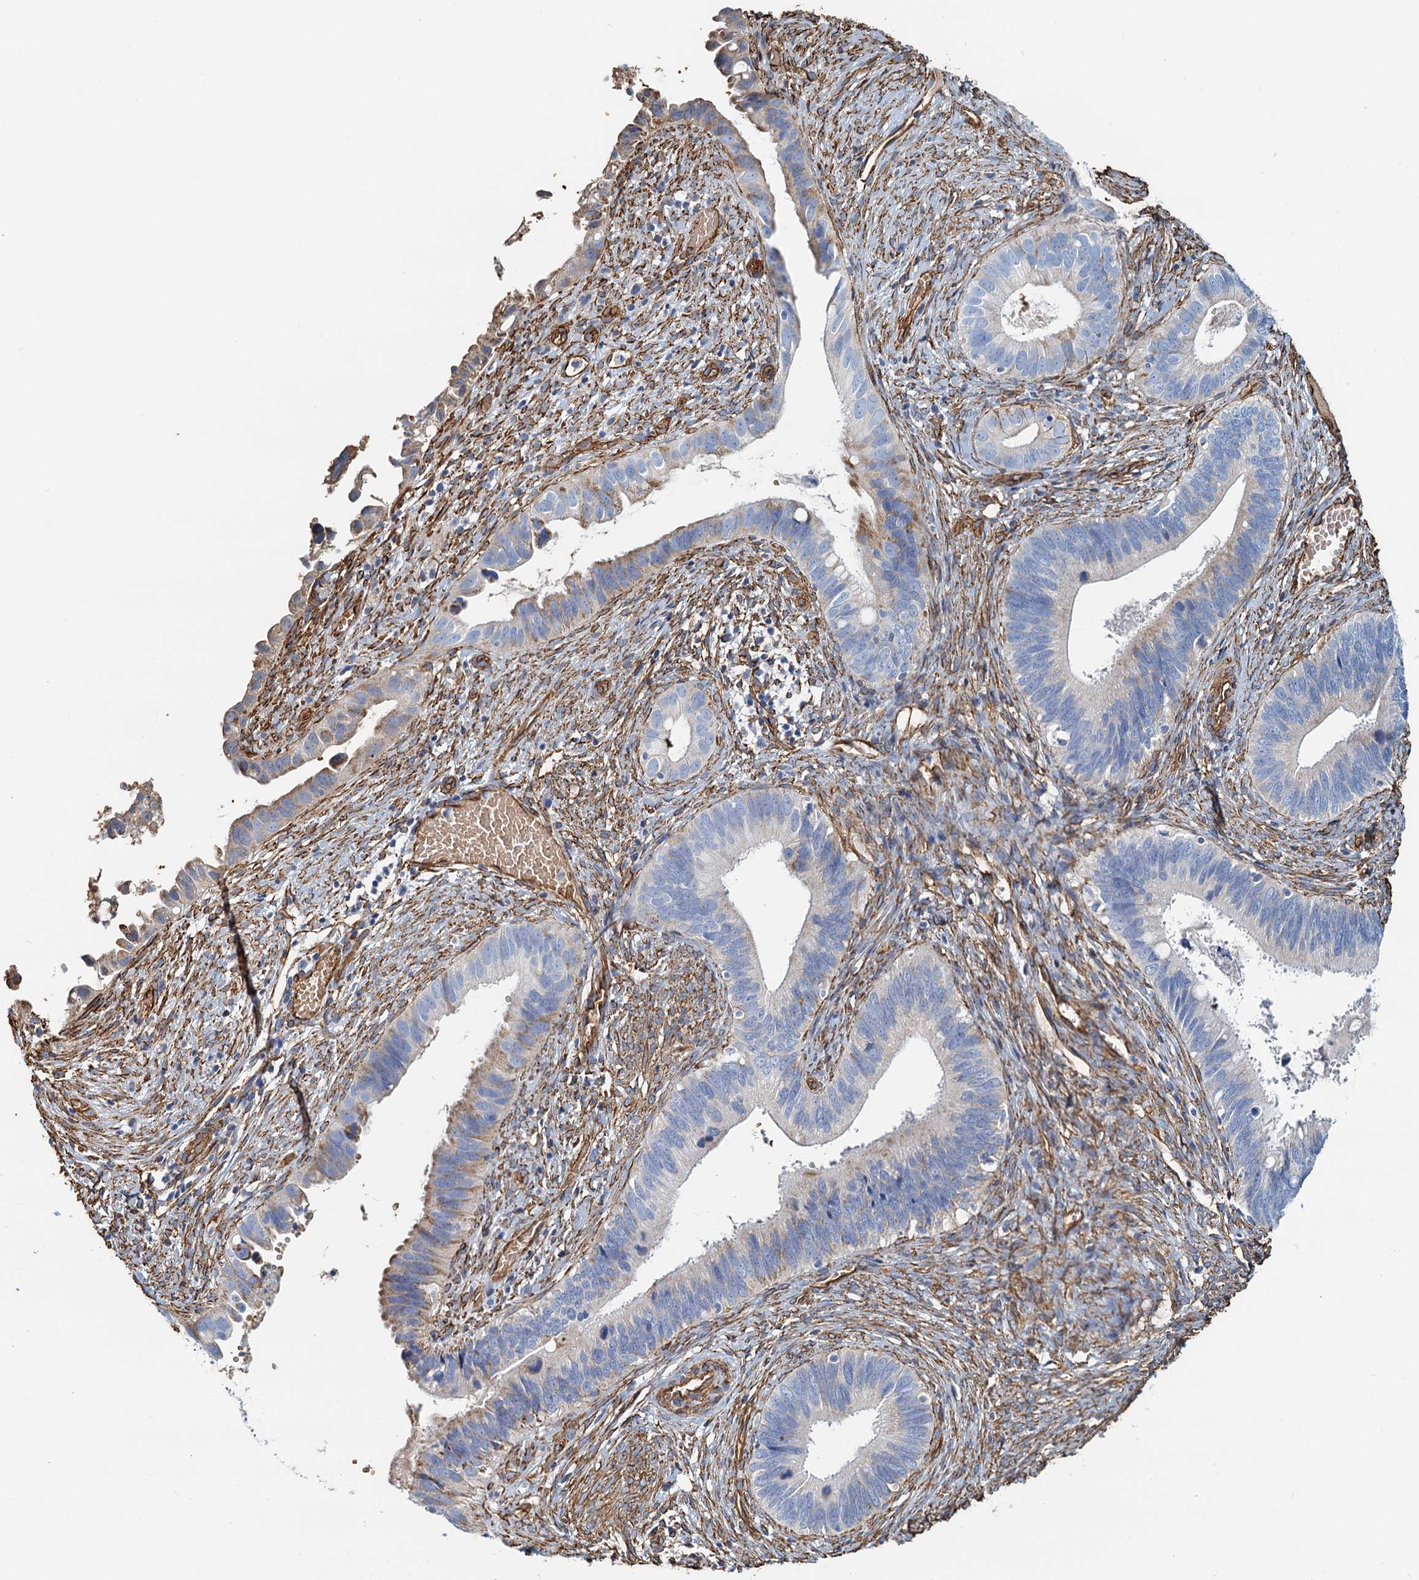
{"staining": {"intensity": "negative", "quantity": "none", "location": "none"}, "tissue": "cervical cancer", "cell_type": "Tumor cells", "image_type": "cancer", "snomed": [{"axis": "morphology", "description": "Adenocarcinoma, NOS"}, {"axis": "topography", "description": "Cervix"}], "caption": "The histopathology image displays no staining of tumor cells in cervical adenocarcinoma.", "gene": "DGKG", "patient": {"sex": "female", "age": 42}}